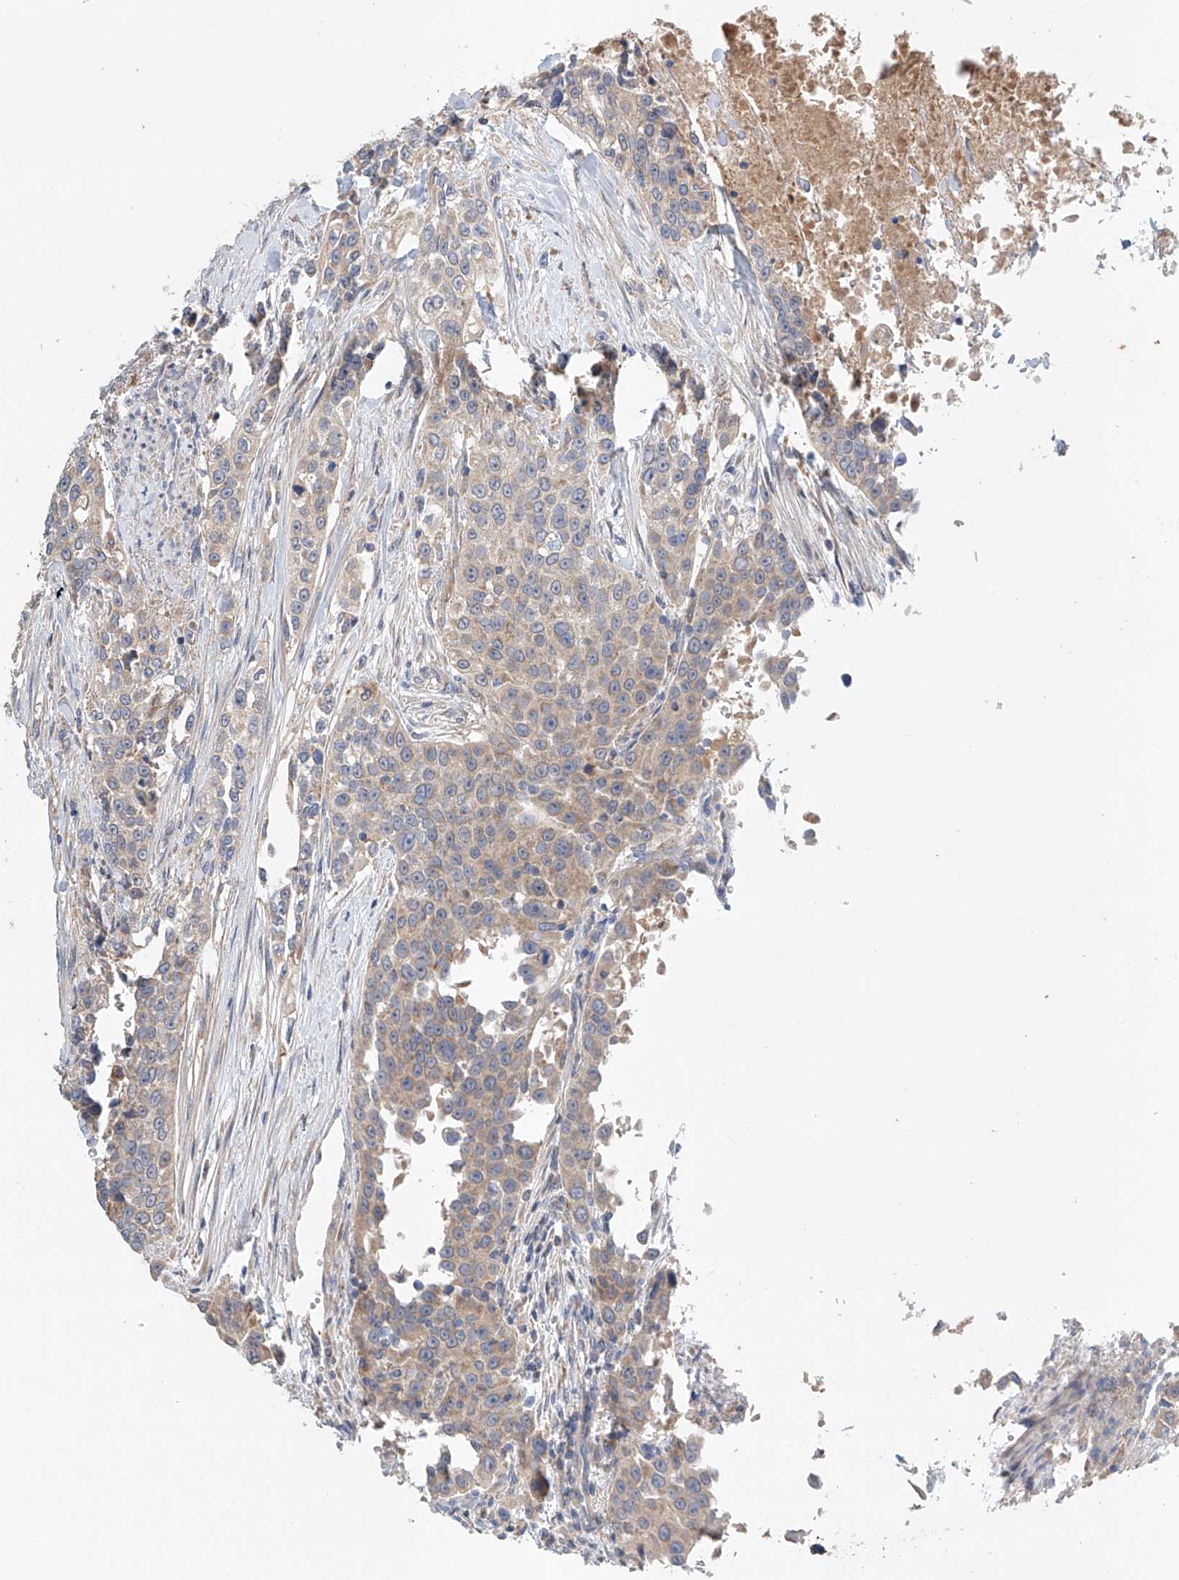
{"staining": {"intensity": "weak", "quantity": ">75%", "location": "cytoplasmic/membranous"}, "tissue": "urothelial cancer", "cell_type": "Tumor cells", "image_type": "cancer", "snomed": [{"axis": "morphology", "description": "Urothelial carcinoma, High grade"}, {"axis": "topography", "description": "Urinary bladder"}], "caption": "DAB immunohistochemical staining of human urothelial cancer demonstrates weak cytoplasmic/membranous protein positivity in about >75% of tumor cells.", "gene": "GPC4", "patient": {"sex": "female", "age": 80}}